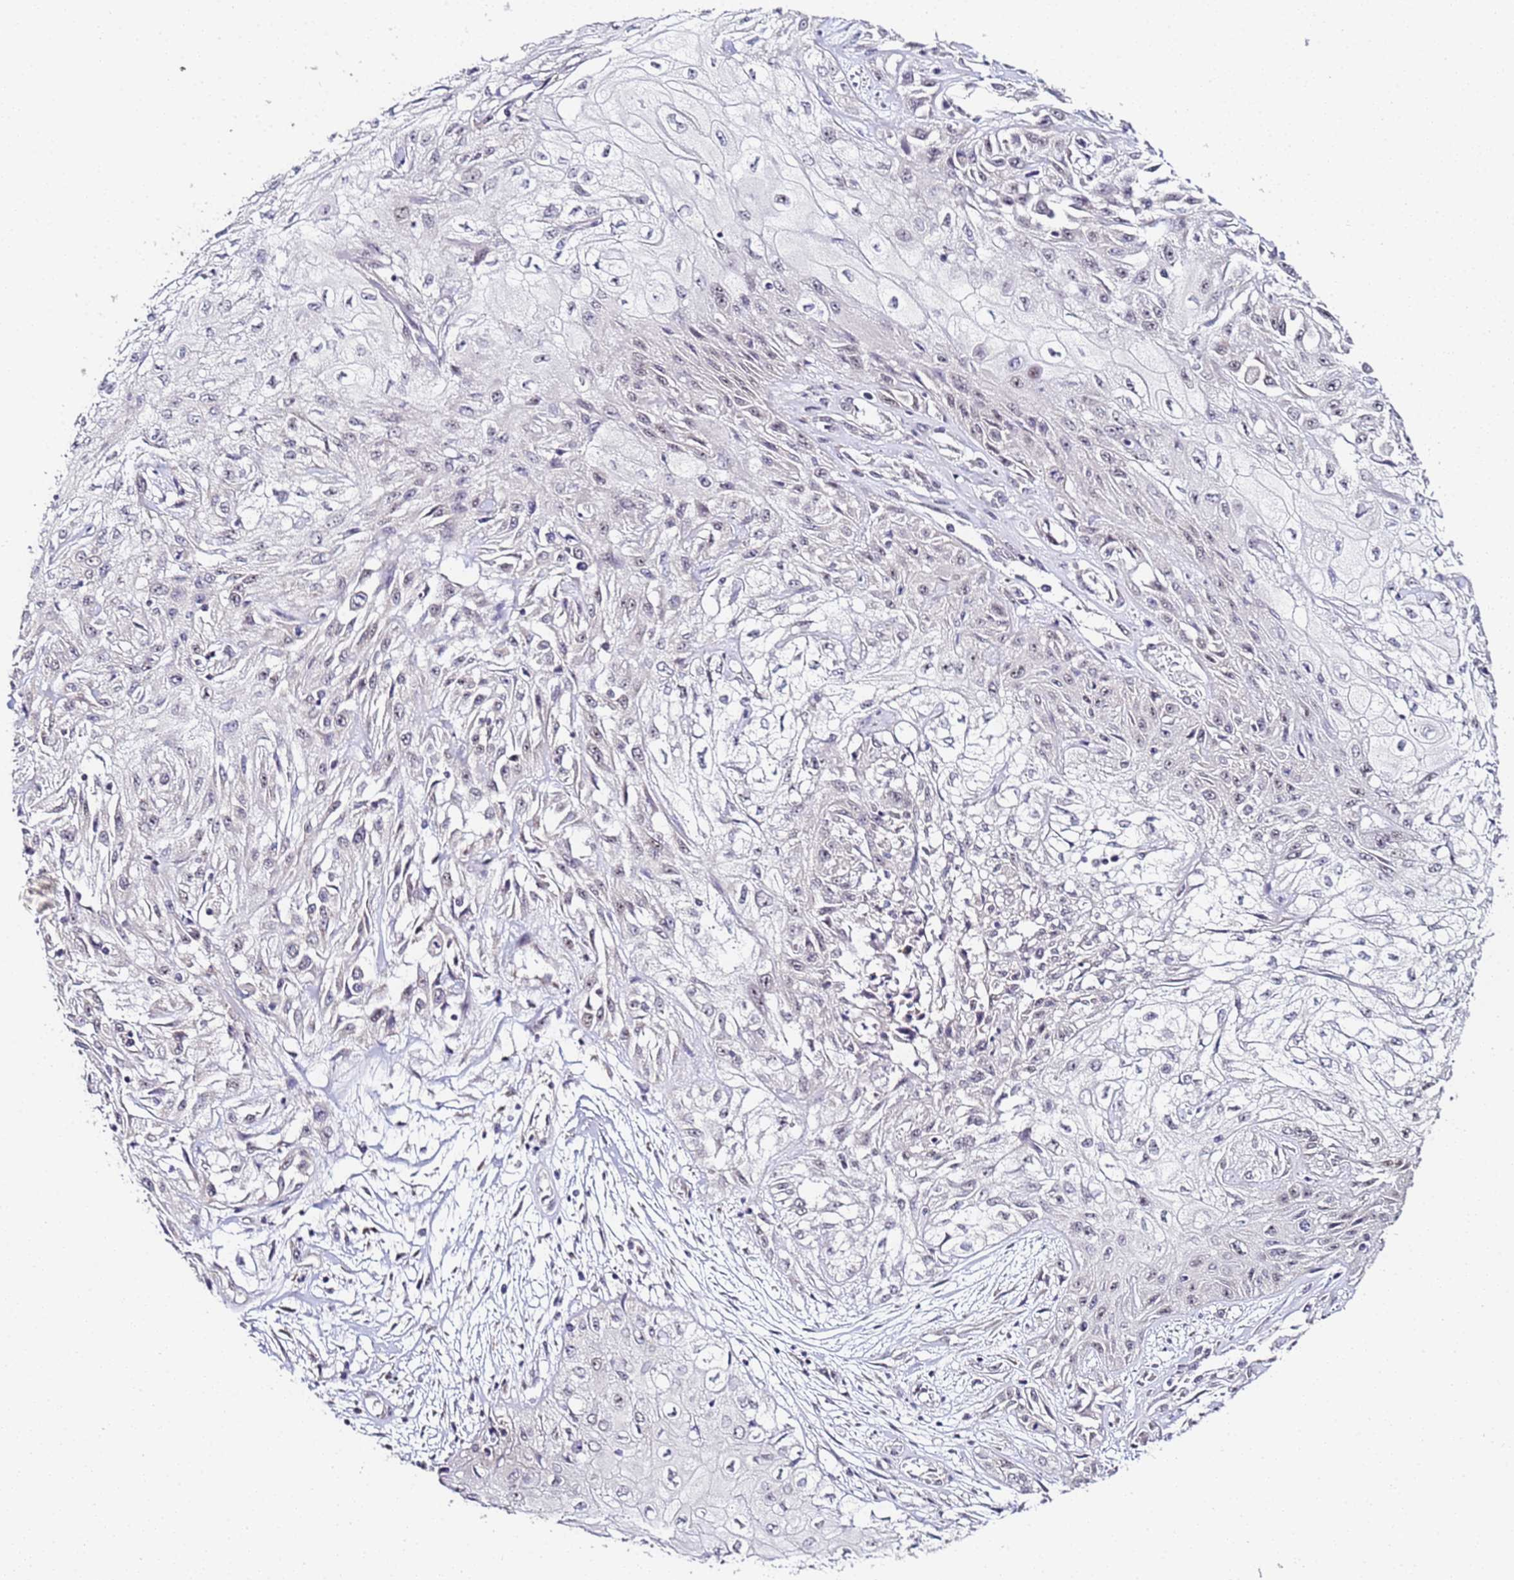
{"staining": {"intensity": "negative", "quantity": "none", "location": "none"}, "tissue": "skin cancer", "cell_type": "Tumor cells", "image_type": "cancer", "snomed": [{"axis": "morphology", "description": "Squamous cell carcinoma, NOS"}, {"axis": "morphology", "description": "Squamous cell carcinoma, metastatic, NOS"}, {"axis": "topography", "description": "Skin"}, {"axis": "topography", "description": "Lymph node"}], "caption": "Tumor cells show no significant staining in skin cancer (metastatic squamous cell carcinoma). The staining was performed using DAB (3,3'-diaminobenzidine) to visualize the protein expression in brown, while the nuclei were stained in blue with hematoxylin (Magnification: 20x).", "gene": "LSM3", "patient": {"sex": "male", "age": 75}}